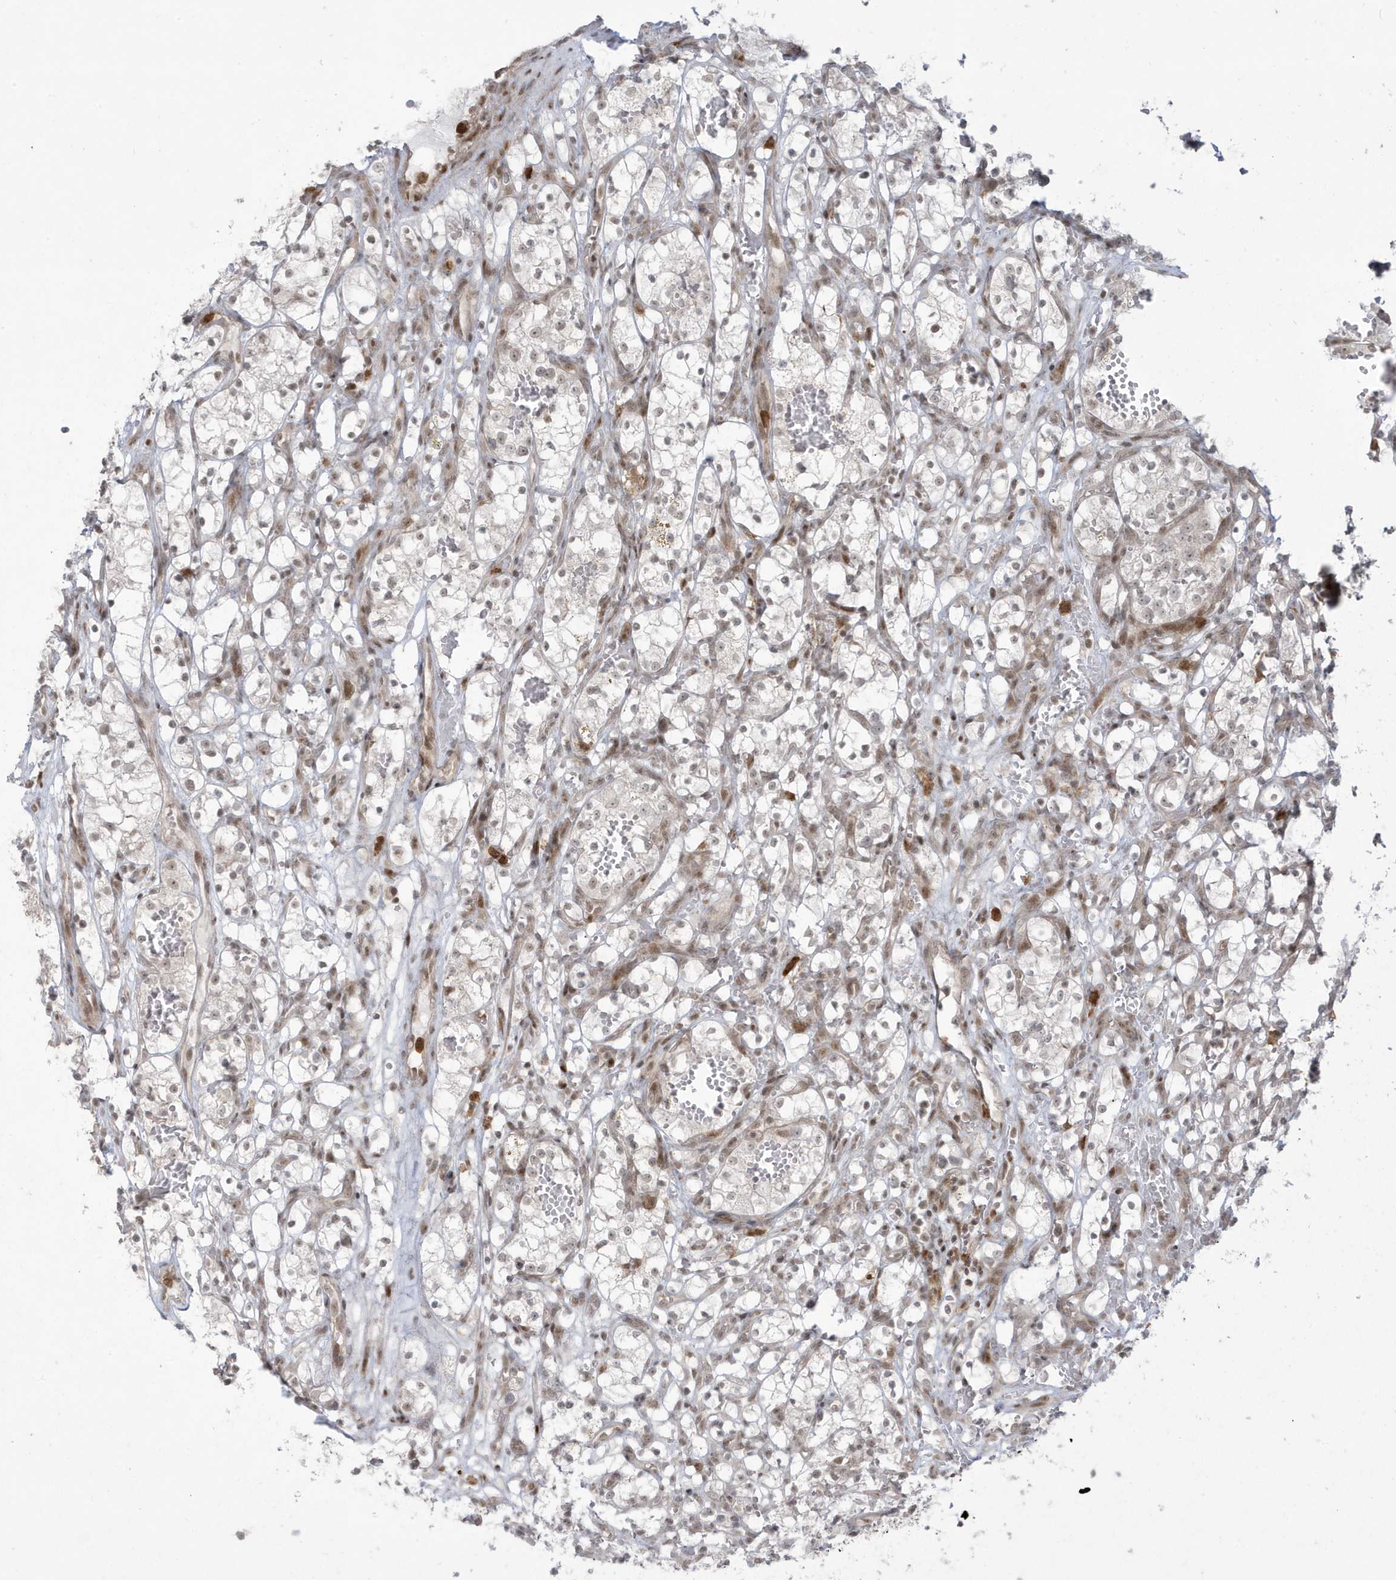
{"staining": {"intensity": "weak", "quantity": "<25%", "location": "nuclear"}, "tissue": "renal cancer", "cell_type": "Tumor cells", "image_type": "cancer", "snomed": [{"axis": "morphology", "description": "Adenocarcinoma, NOS"}, {"axis": "topography", "description": "Kidney"}], "caption": "A histopathology image of adenocarcinoma (renal) stained for a protein exhibits no brown staining in tumor cells.", "gene": "C1orf52", "patient": {"sex": "female", "age": 69}}